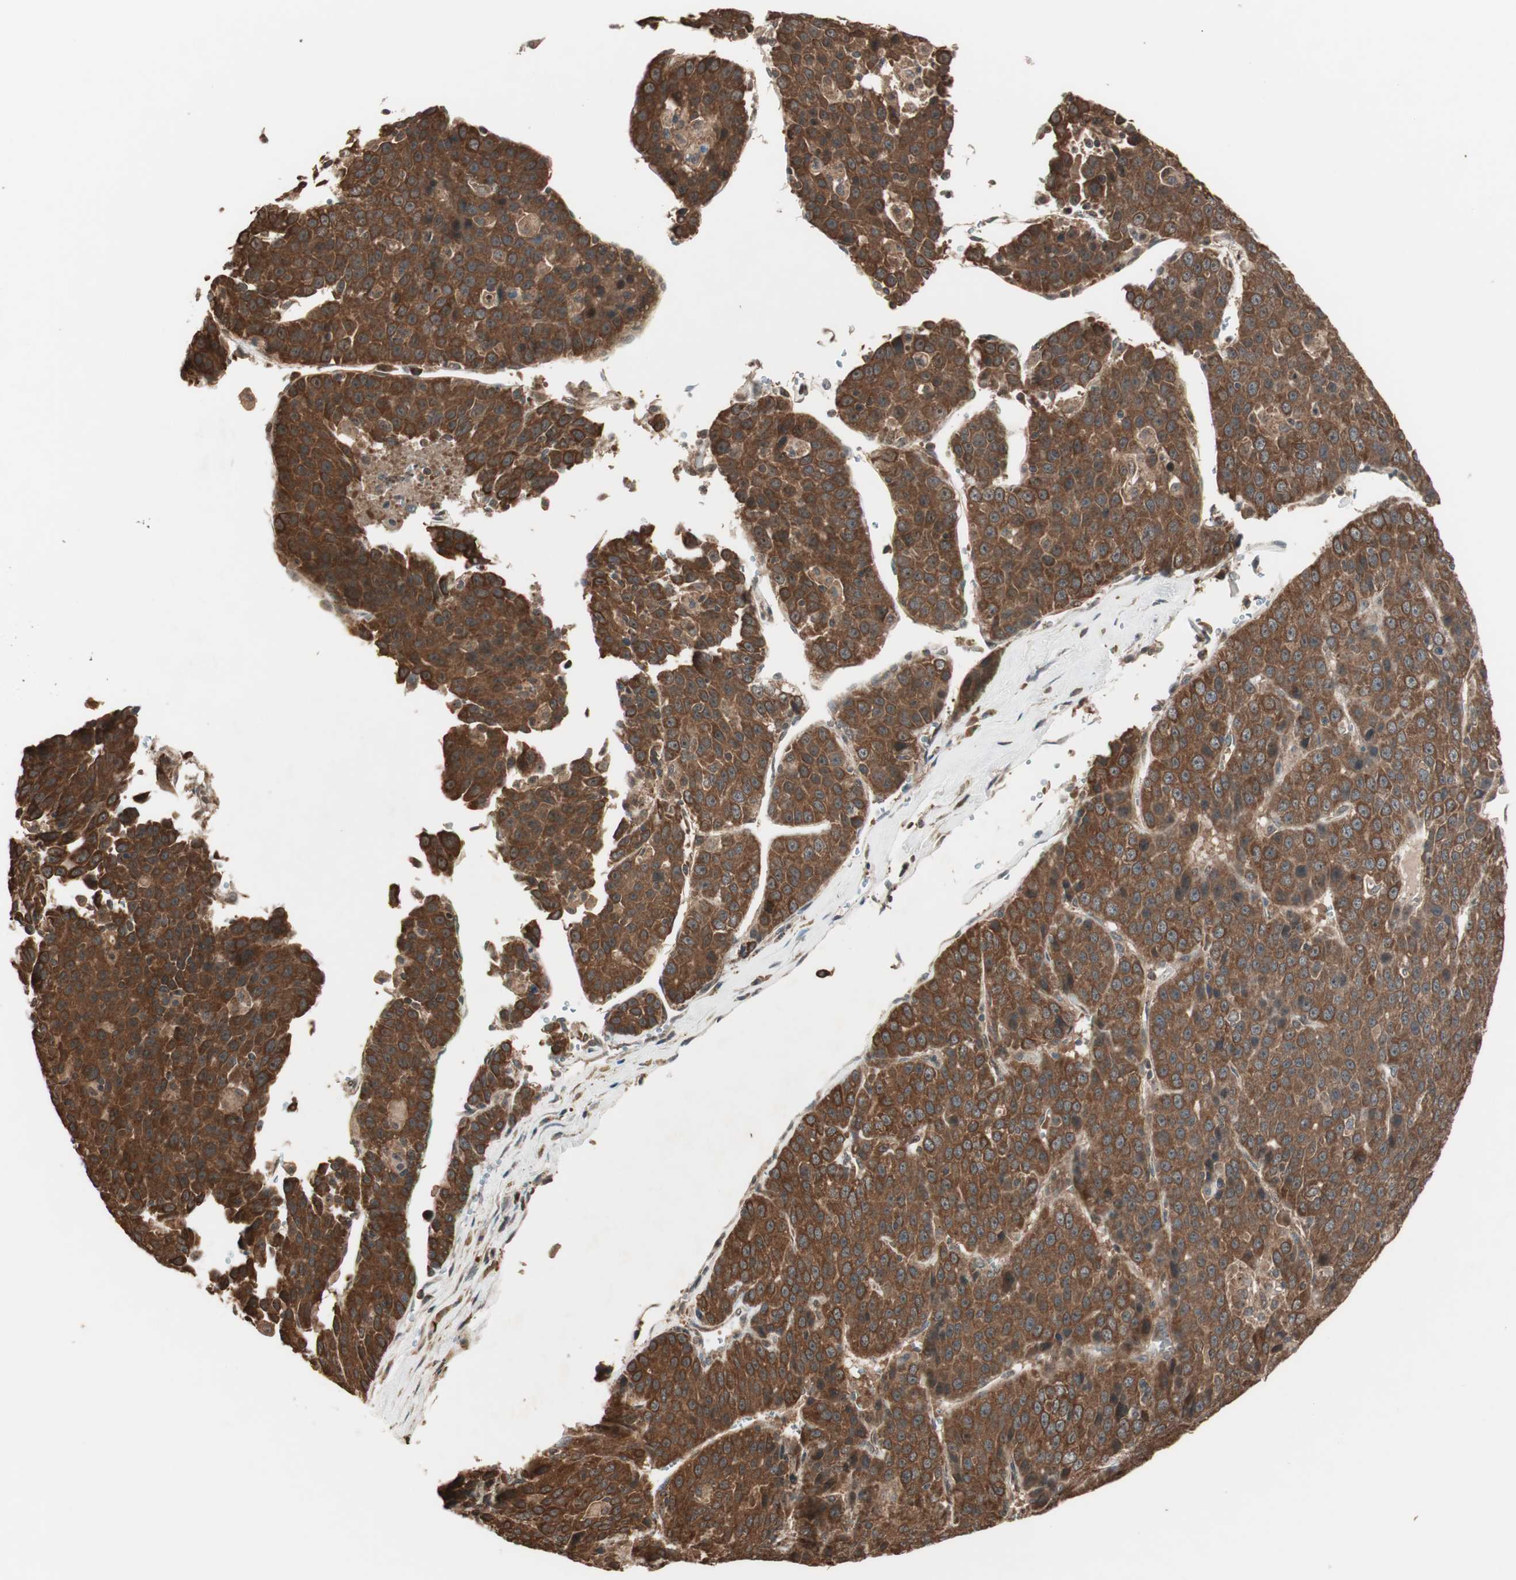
{"staining": {"intensity": "strong", "quantity": ">75%", "location": "cytoplasmic/membranous"}, "tissue": "liver cancer", "cell_type": "Tumor cells", "image_type": "cancer", "snomed": [{"axis": "morphology", "description": "Carcinoma, Hepatocellular, NOS"}, {"axis": "topography", "description": "Liver"}], "caption": "Protein positivity by IHC shows strong cytoplasmic/membranous expression in approximately >75% of tumor cells in hepatocellular carcinoma (liver).", "gene": "FBXO5", "patient": {"sex": "female", "age": 53}}